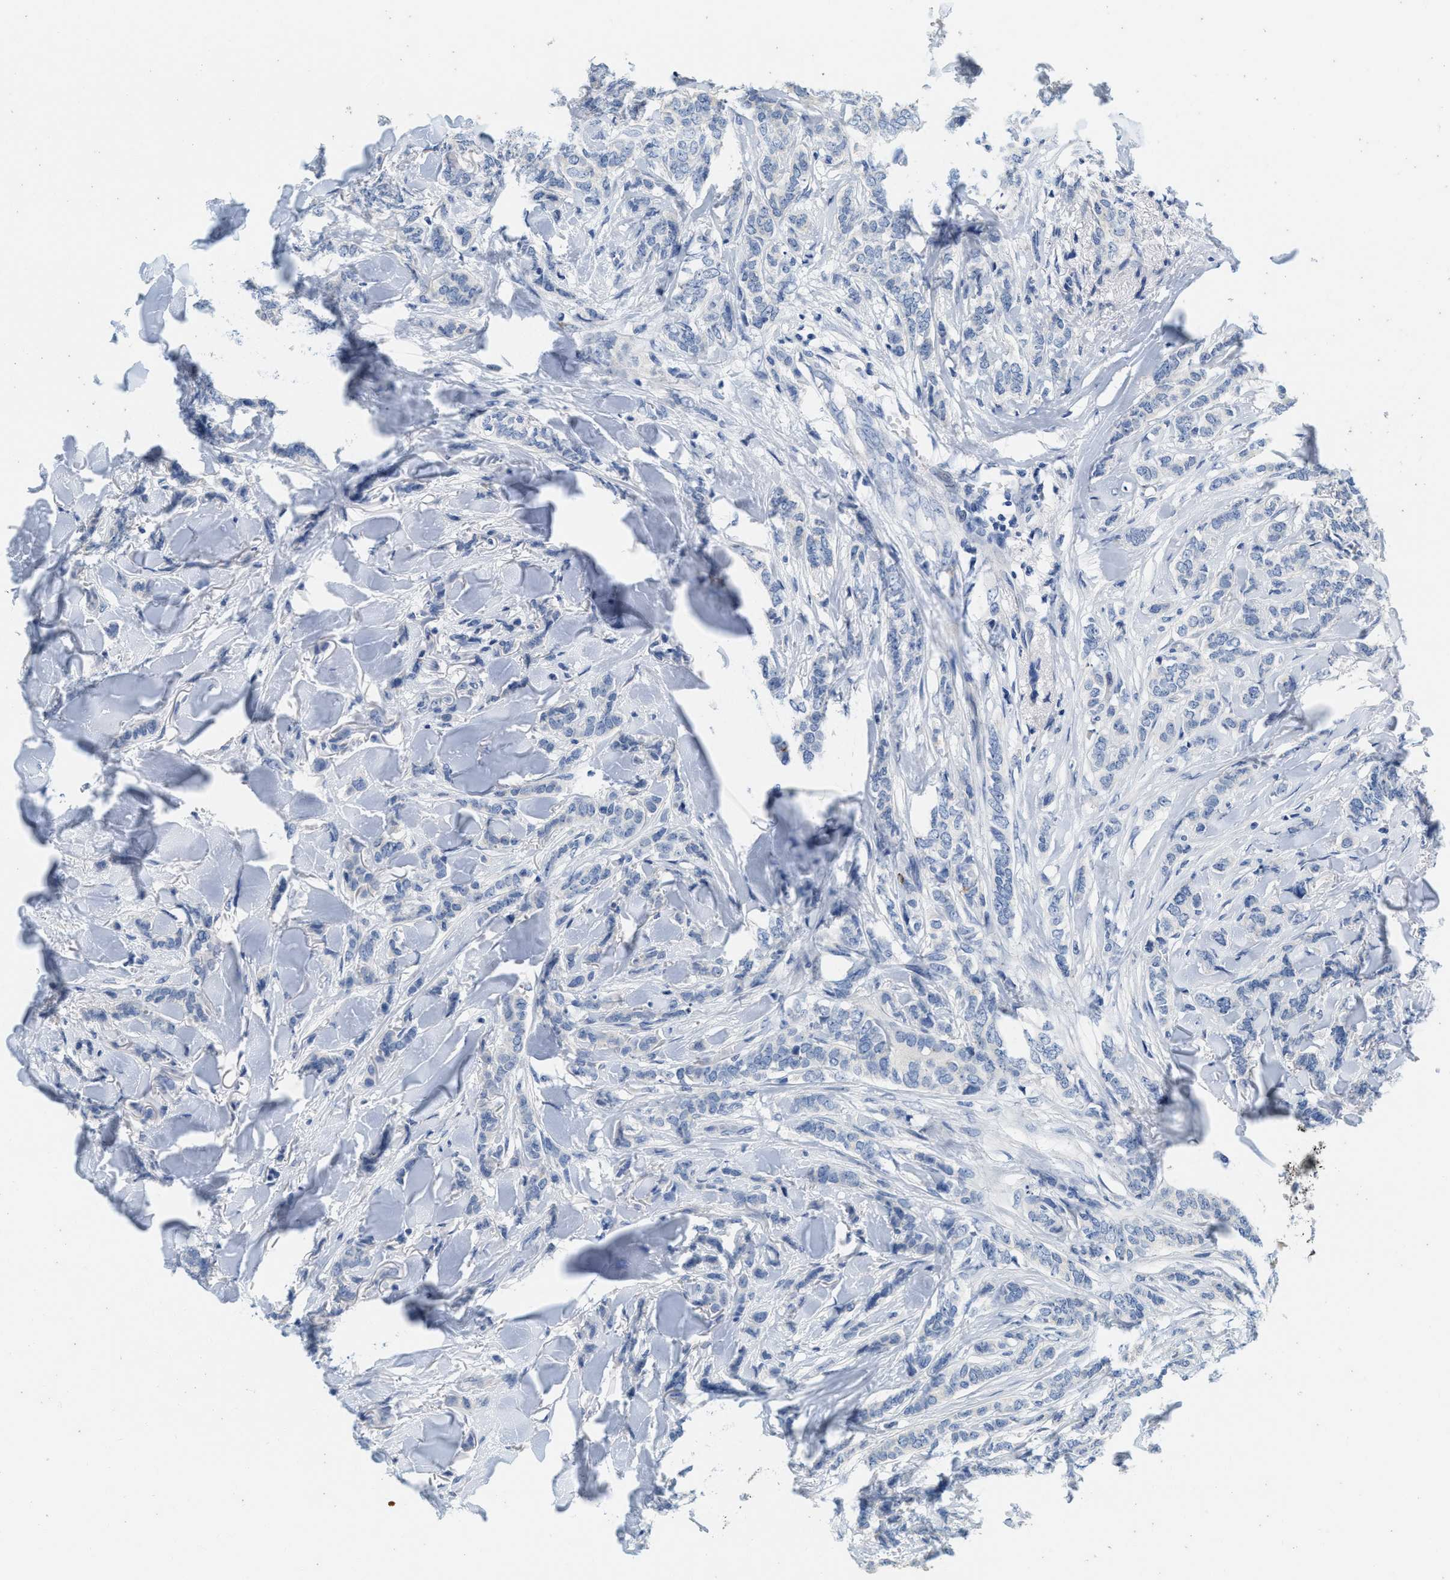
{"staining": {"intensity": "negative", "quantity": "none", "location": "none"}, "tissue": "breast cancer", "cell_type": "Tumor cells", "image_type": "cancer", "snomed": [{"axis": "morphology", "description": "Lobular carcinoma"}, {"axis": "topography", "description": "Skin"}, {"axis": "topography", "description": "Breast"}], "caption": "The image demonstrates no staining of tumor cells in breast lobular carcinoma. (Stains: DAB immunohistochemistry with hematoxylin counter stain, Microscopy: brightfield microscopy at high magnification).", "gene": "ABCB11", "patient": {"sex": "female", "age": 46}}